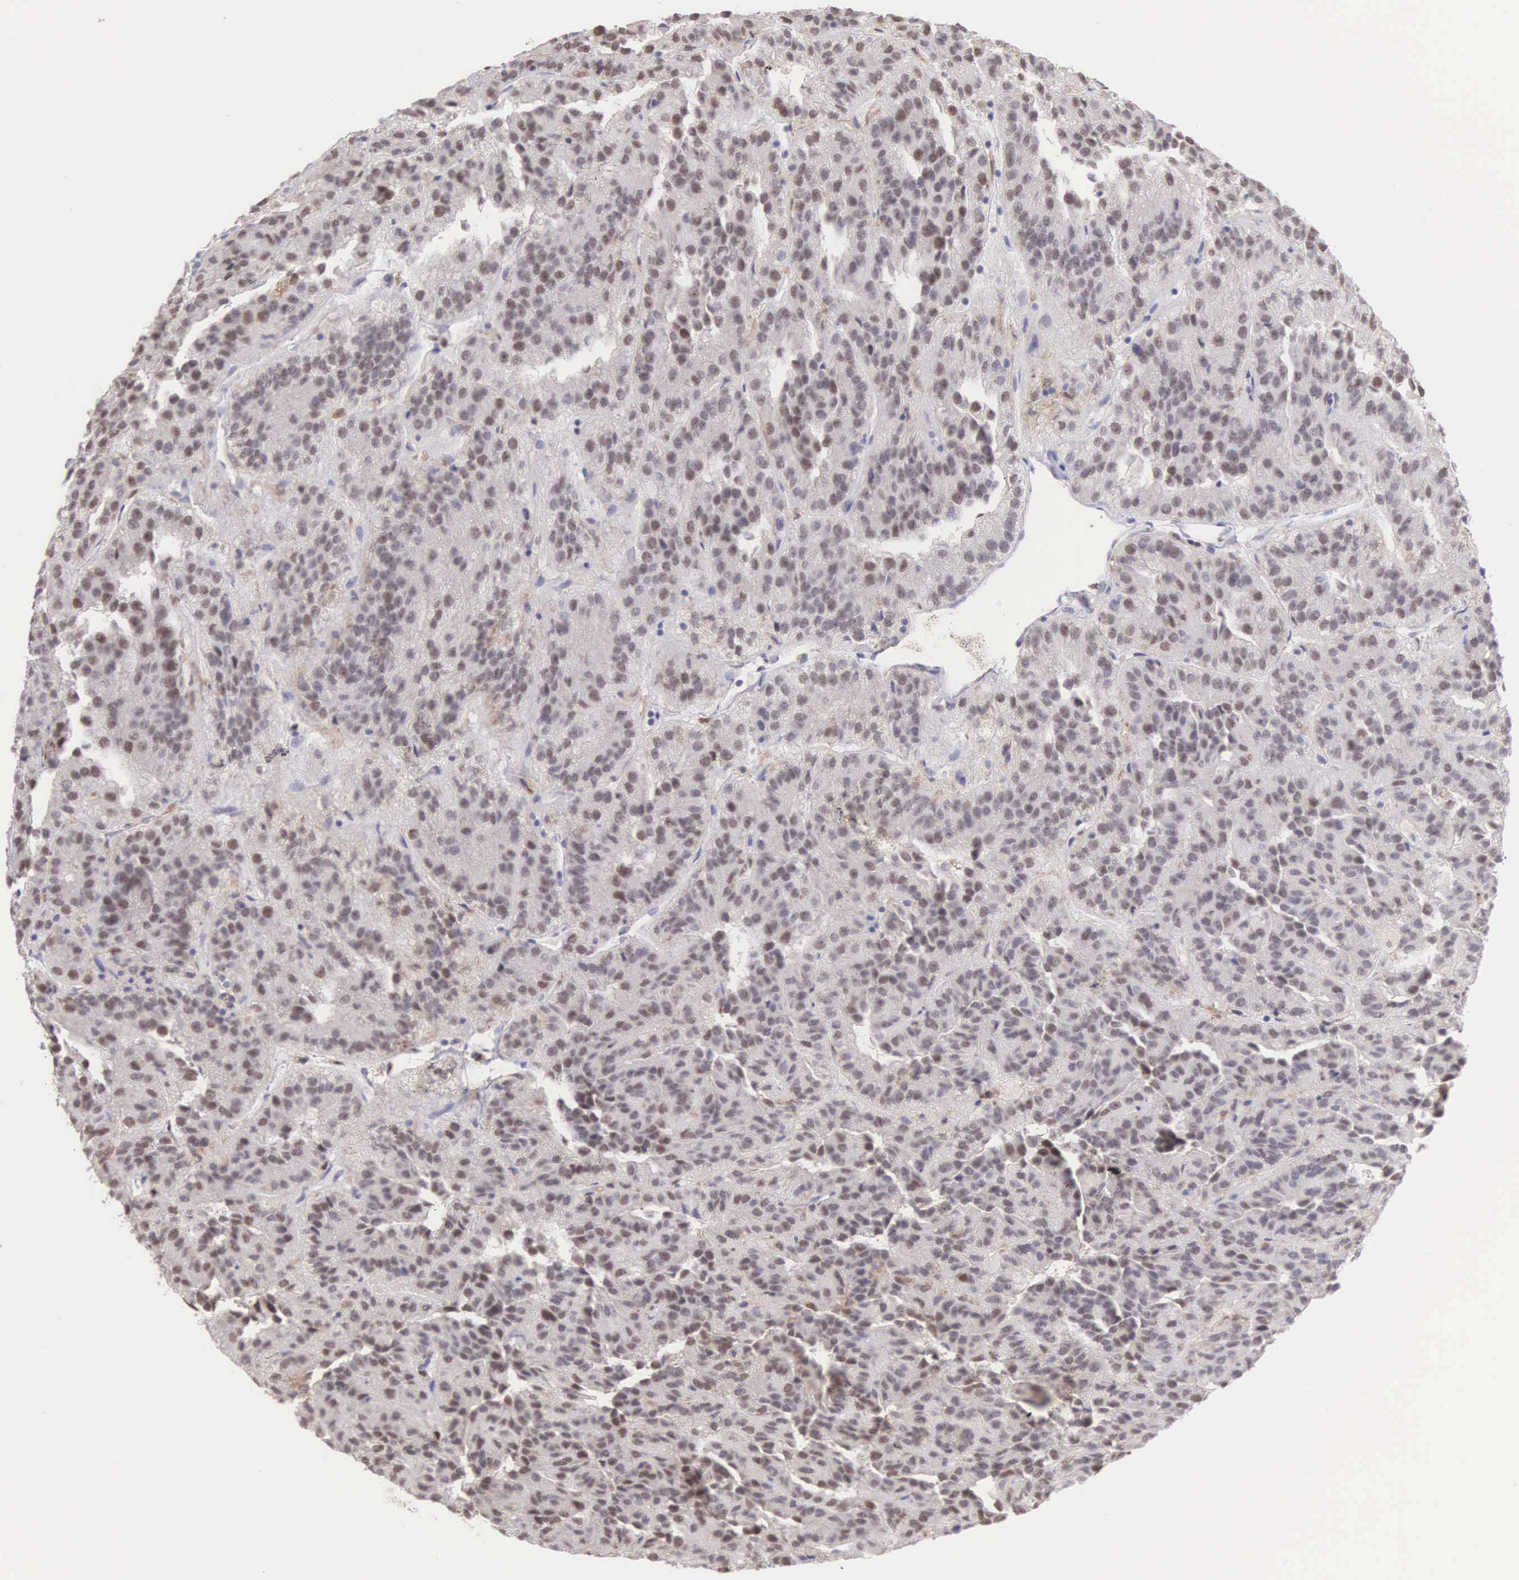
{"staining": {"intensity": "weak", "quantity": "<25%", "location": "nuclear"}, "tissue": "renal cancer", "cell_type": "Tumor cells", "image_type": "cancer", "snomed": [{"axis": "morphology", "description": "Adenocarcinoma, NOS"}, {"axis": "topography", "description": "Kidney"}], "caption": "A histopathology image of human renal cancer (adenocarcinoma) is negative for staining in tumor cells.", "gene": "GRK3", "patient": {"sex": "male", "age": 46}}